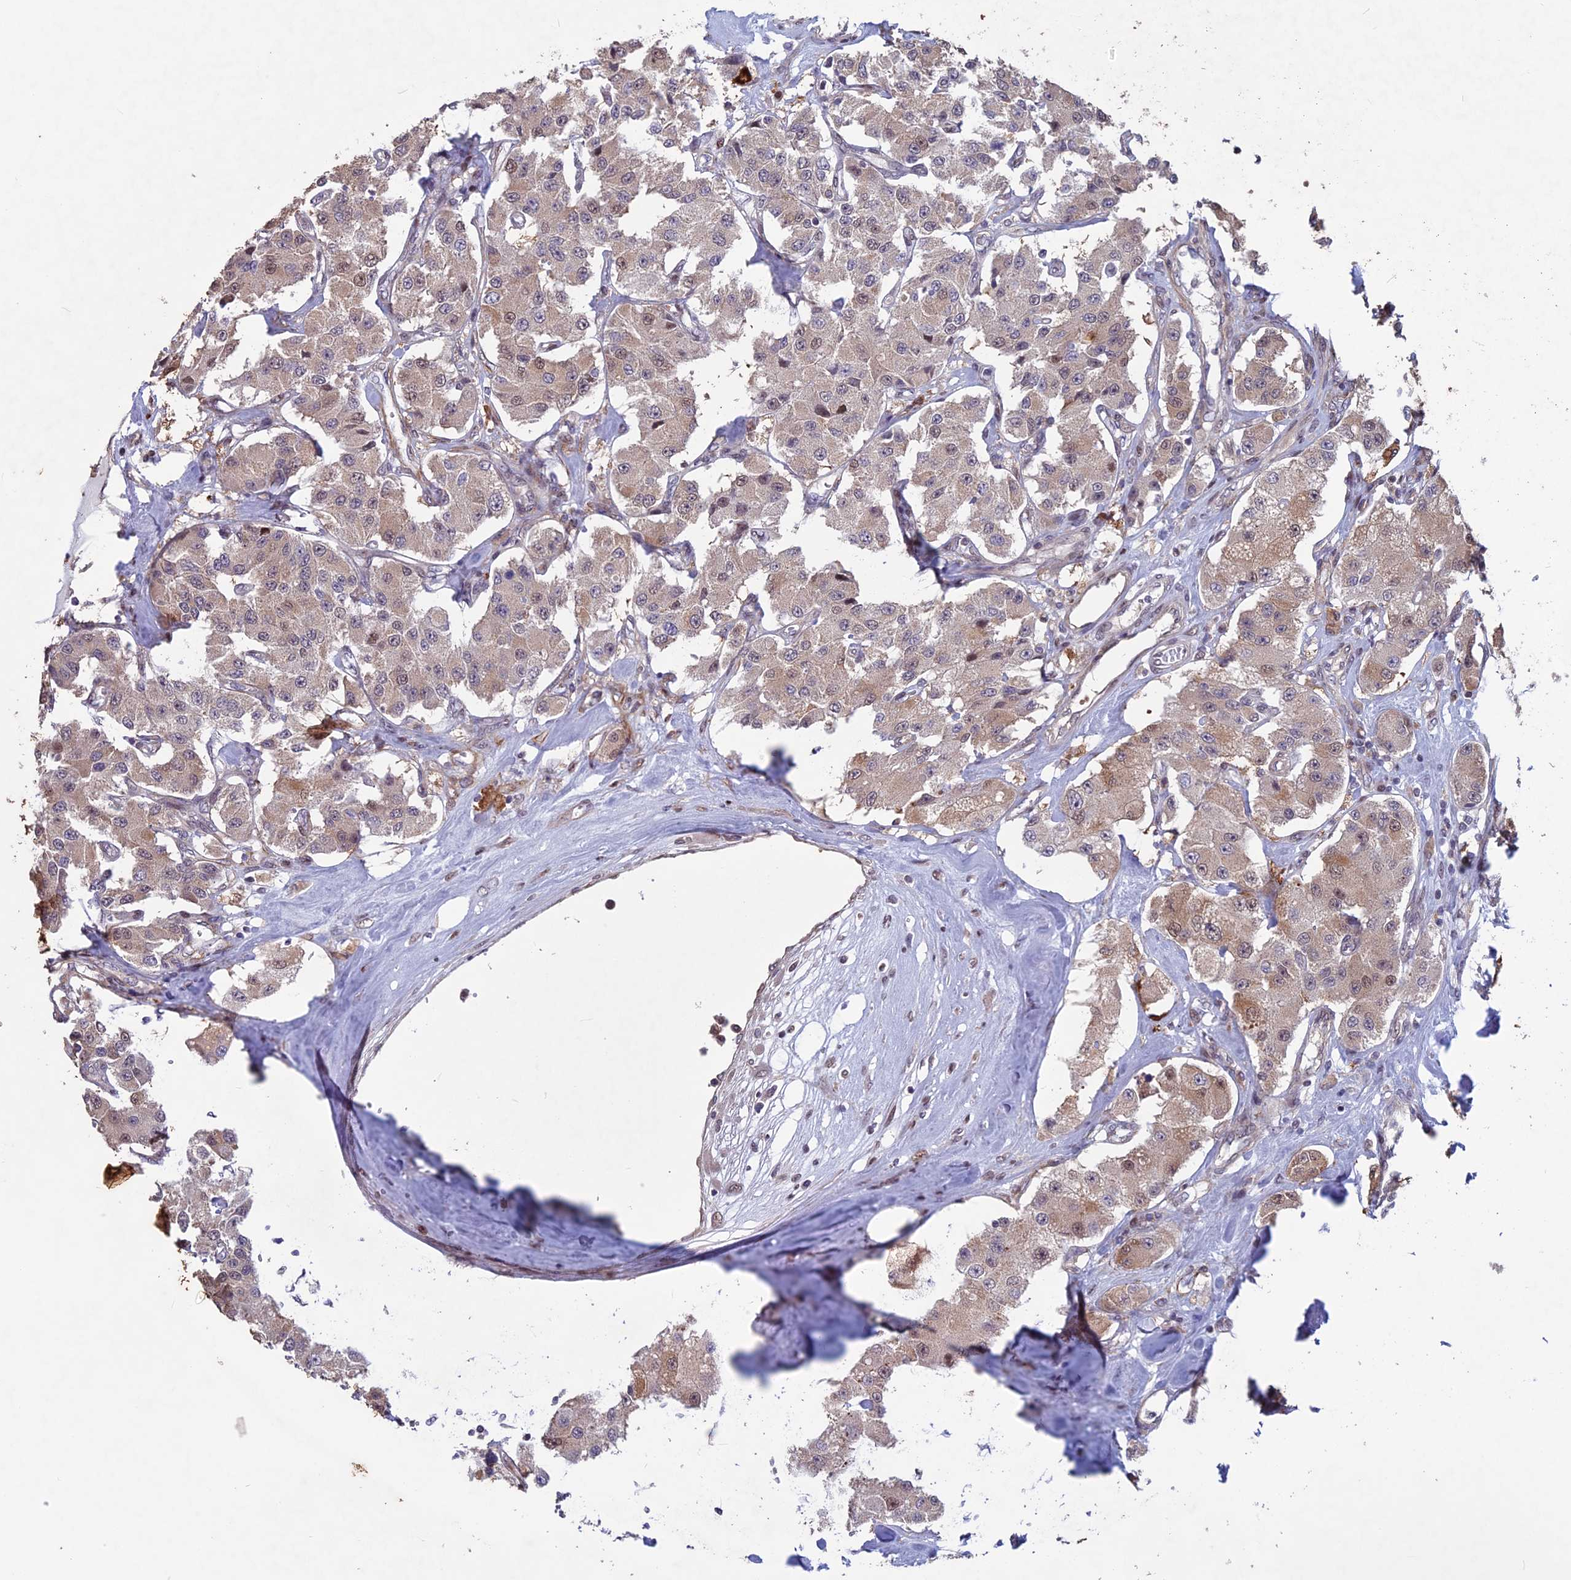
{"staining": {"intensity": "weak", "quantity": "<25%", "location": "cytoplasmic/membranous"}, "tissue": "carcinoid", "cell_type": "Tumor cells", "image_type": "cancer", "snomed": [{"axis": "morphology", "description": "Carcinoid, malignant, NOS"}, {"axis": "topography", "description": "Pancreas"}], "caption": "A high-resolution histopathology image shows immunohistochemistry staining of carcinoid (malignant), which shows no significant staining in tumor cells.", "gene": "MAST2", "patient": {"sex": "male", "age": 41}}